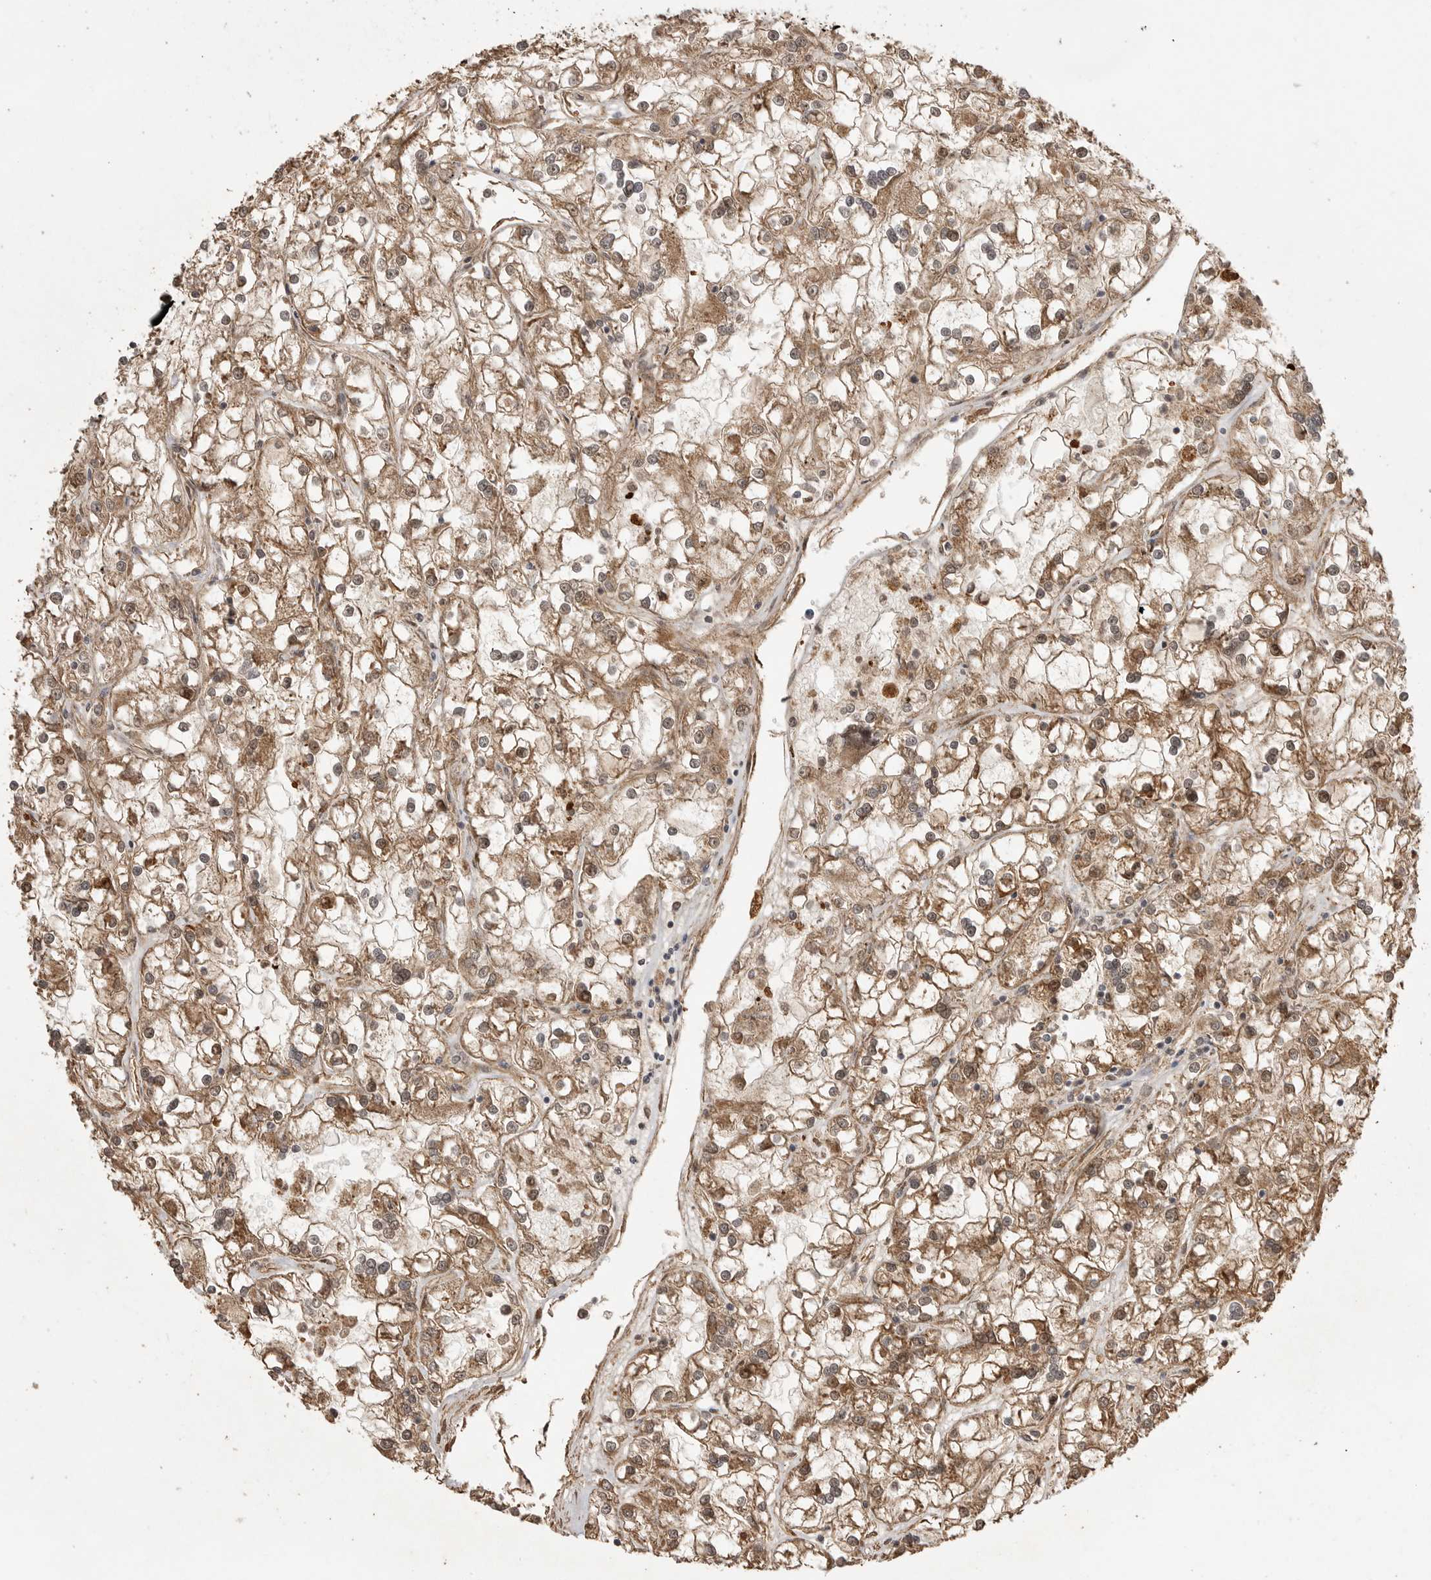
{"staining": {"intensity": "moderate", "quantity": ">75%", "location": "cytoplasmic/membranous"}, "tissue": "renal cancer", "cell_type": "Tumor cells", "image_type": "cancer", "snomed": [{"axis": "morphology", "description": "Adenocarcinoma, NOS"}, {"axis": "topography", "description": "Kidney"}], "caption": "The micrograph exhibits immunohistochemical staining of renal adenocarcinoma. There is moderate cytoplasmic/membranous expression is present in approximately >75% of tumor cells.", "gene": "BOC", "patient": {"sex": "female", "age": 52}}